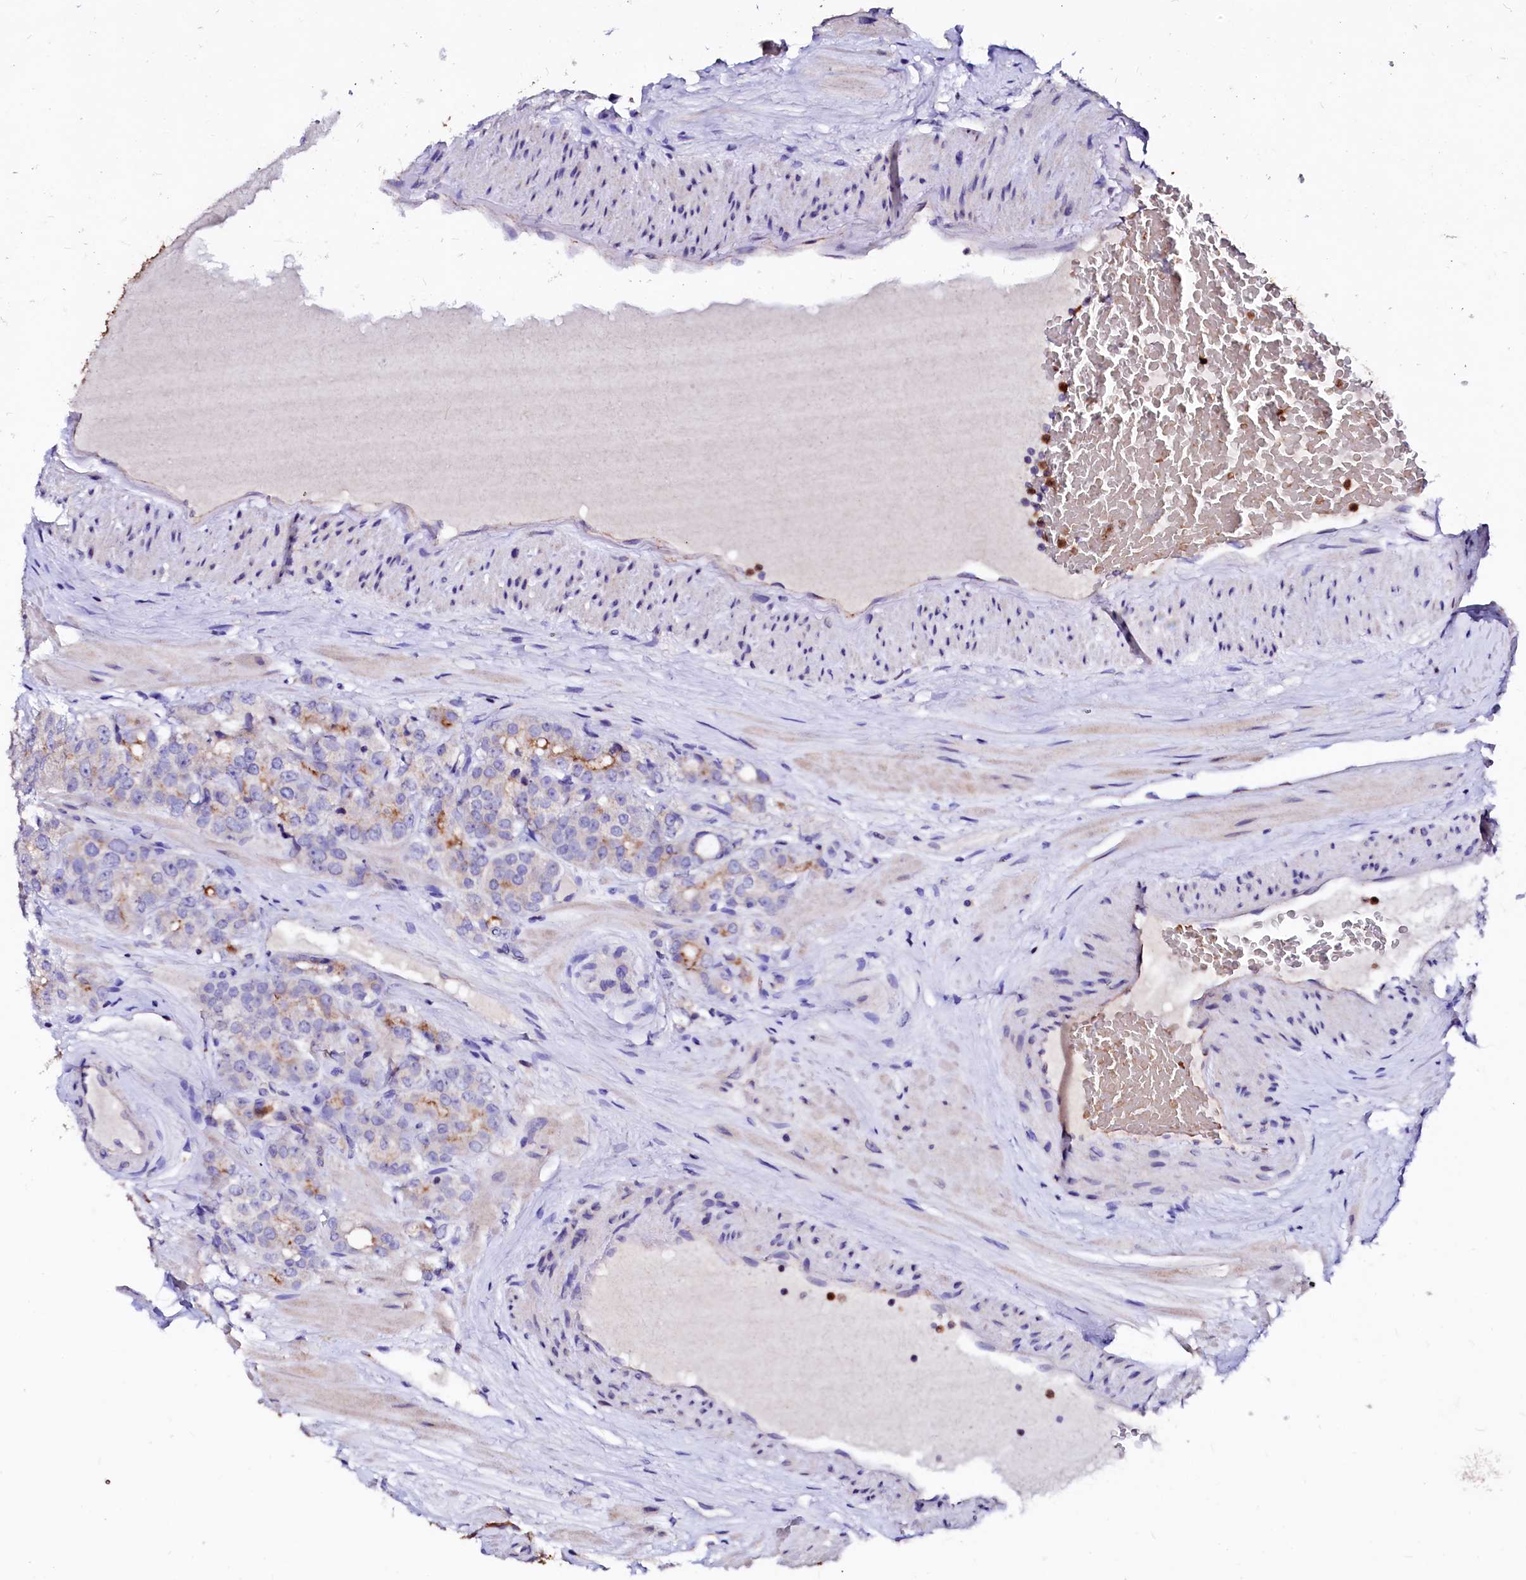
{"staining": {"intensity": "moderate", "quantity": "<25%", "location": "cytoplasmic/membranous"}, "tissue": "prostate cancer", "cell_type": "Tumor cells", "image_type": "cancer", "snomed": [{"axis": "morphology", "description": "Adenocarcinoma, High grade"}, {"axis": "topography", "description": "Prostate"}], "caption": "A high-resolution image shows IHC staining of prostate adenocarcinoma (high-grade), which shows moderate cytoplasmic/membranous expression in approximately <25% of tumor cells.", "gene": "RAB27A", "patient": {"sex": "male", "age": 65}}